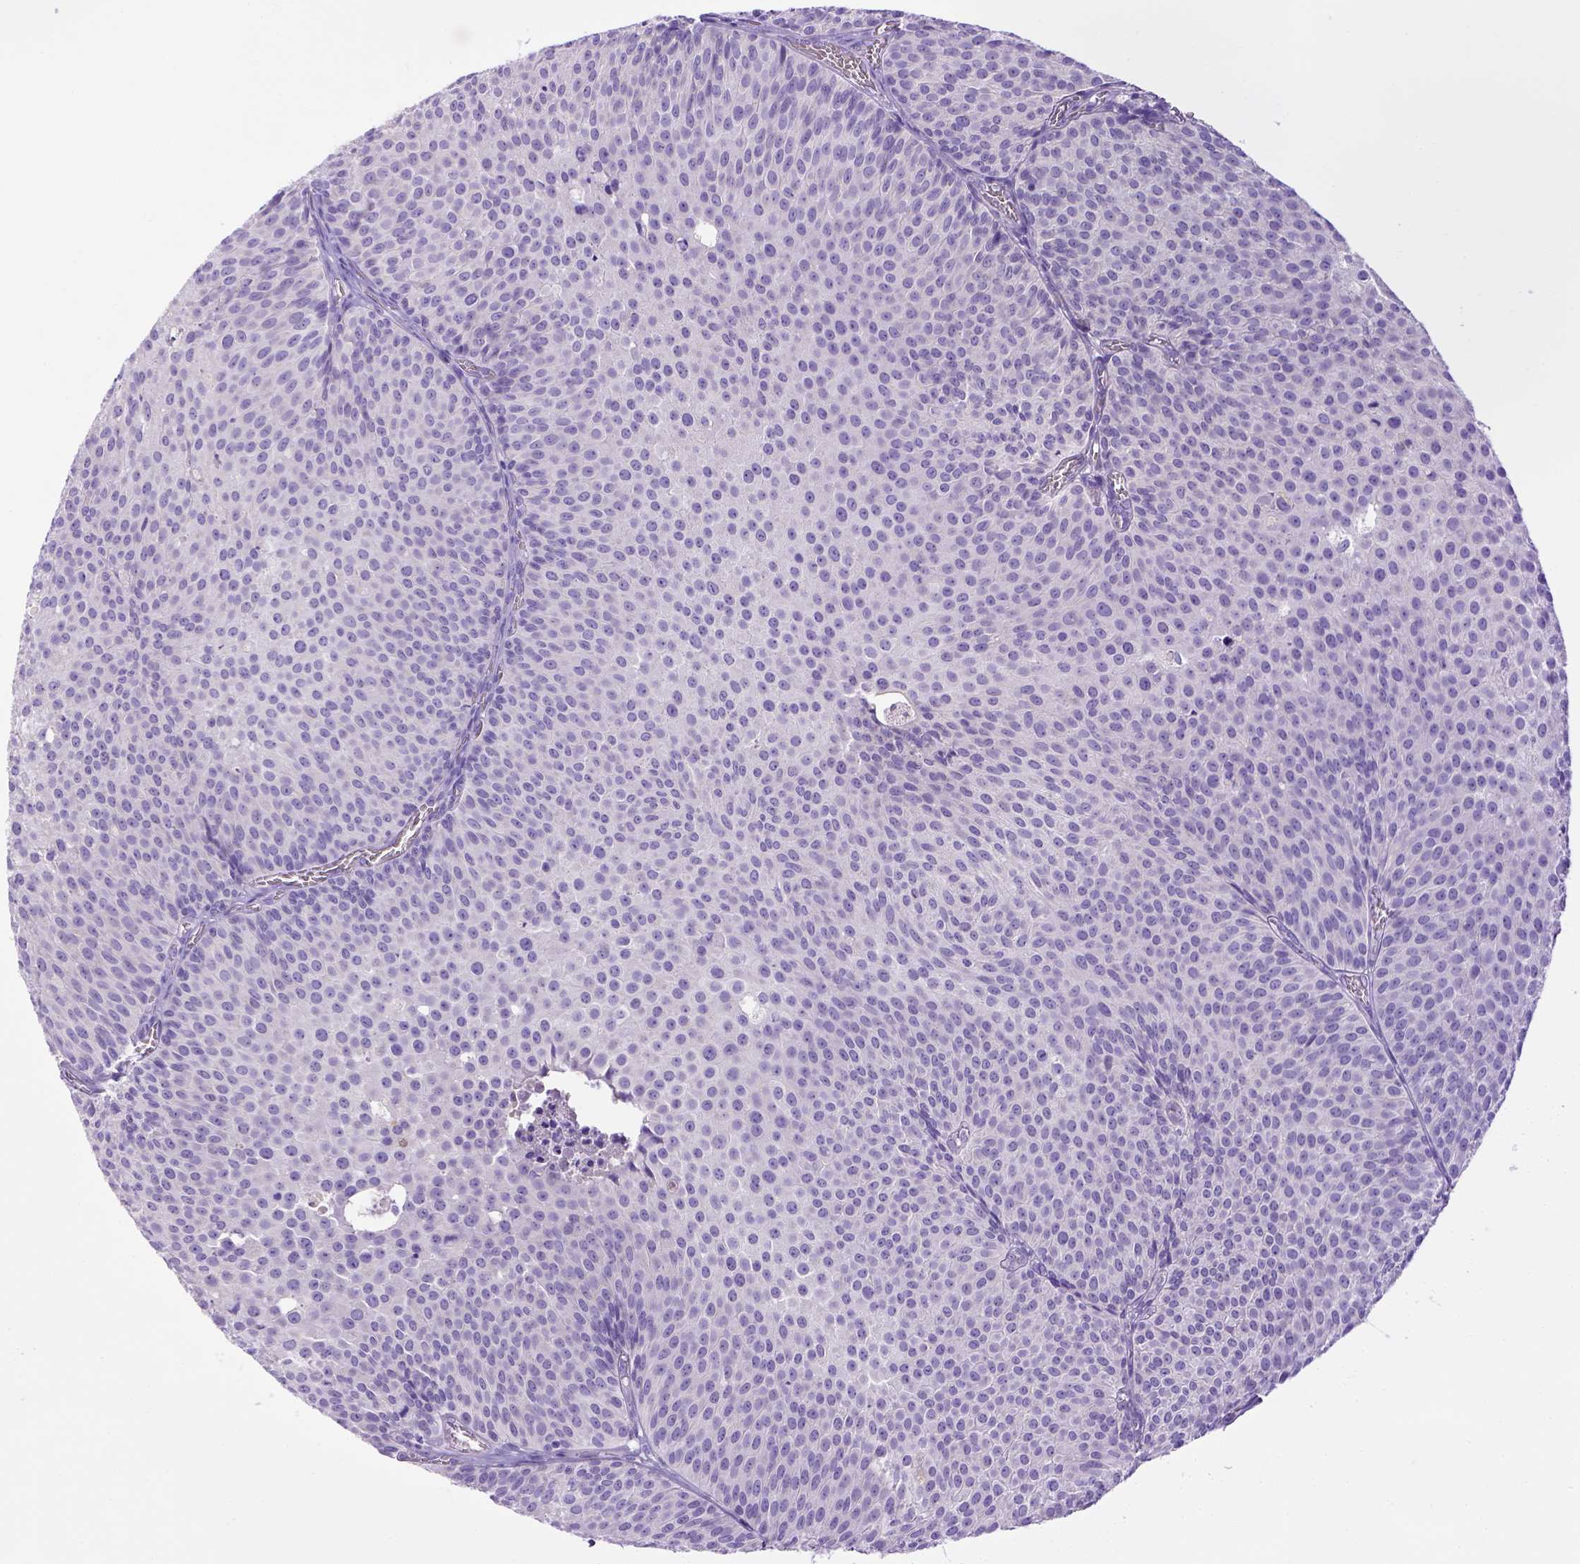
{"staining": {"intensity": "negative", "quantity": "none", "location": "none"}, "tissue": "urothelial cancer", "cell_type": "Tumor cells", "image_type": "cancer", "snomed": [{"axis": "morphology", "description": "Urothelial carcinoma, Low grade"}, {"axis": "topography", "description": "Urinary bladder"}], "caption": "Immunohistochemistry photomicrograph of human urothelial cancer stained for a protein (brown), which demonstrates no positivity in tumor cells.", "gene": "BAAT", "patient": {"sex": "male", "age": 63}}